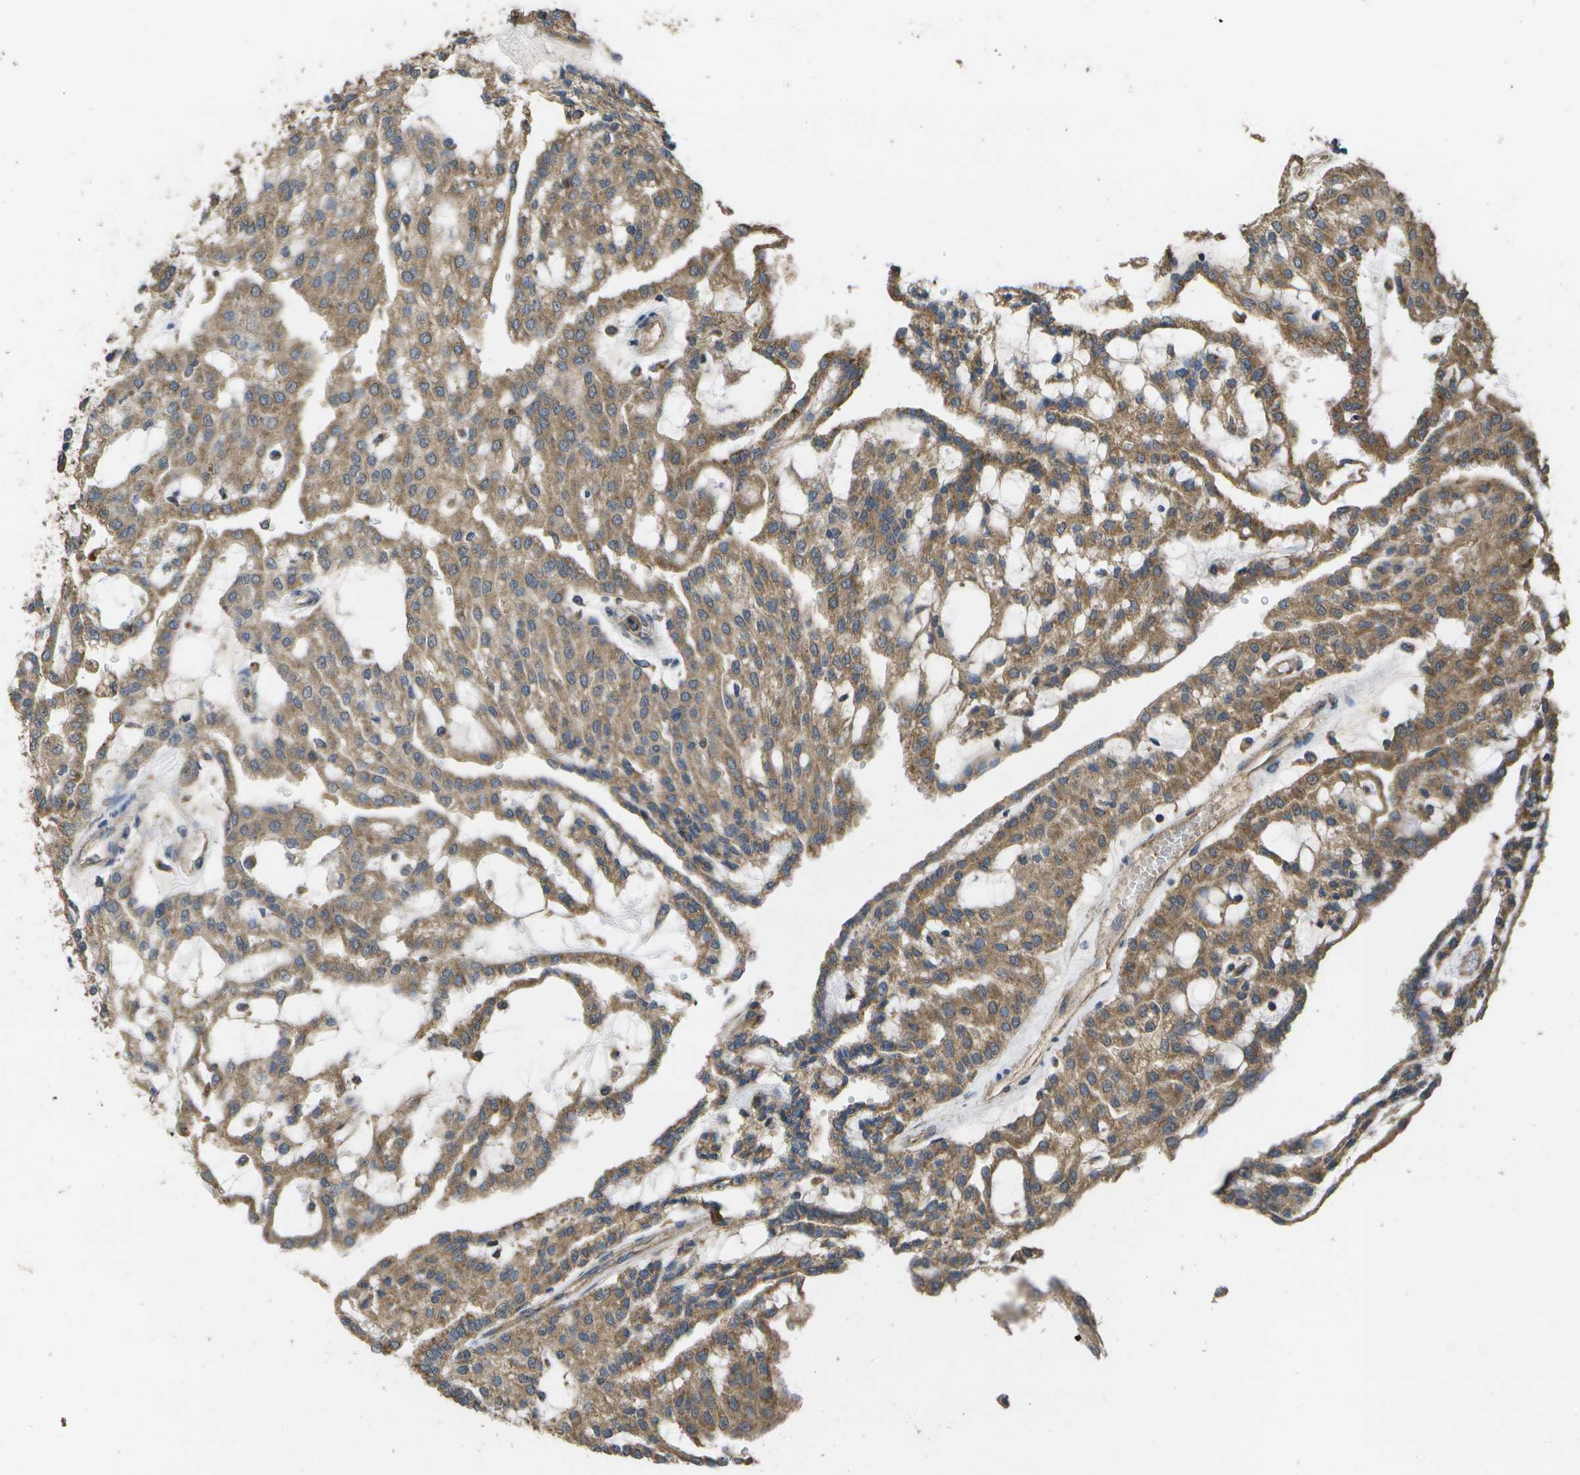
{"staining": {"intensity": "moderate", "quantity": ">75%", "location": "cytoplasmic/membranous"}, "tissue": "renal cancer", "cell_type": "Tumor cells", "image_type": "cancer", "snomed": [{"axis": "morphology", "description": "Adenocarcinoma, NOS"}, {"axis": "topography", "description": "Kidney"}], "caption": "A brown stain highlights moderate cytoplasmic/membranous staining of a protein in renal cancer (adenocarcinoma) tumor cells.", "gene": "SACS", "patient": {"sex": "male", "age": 63}}